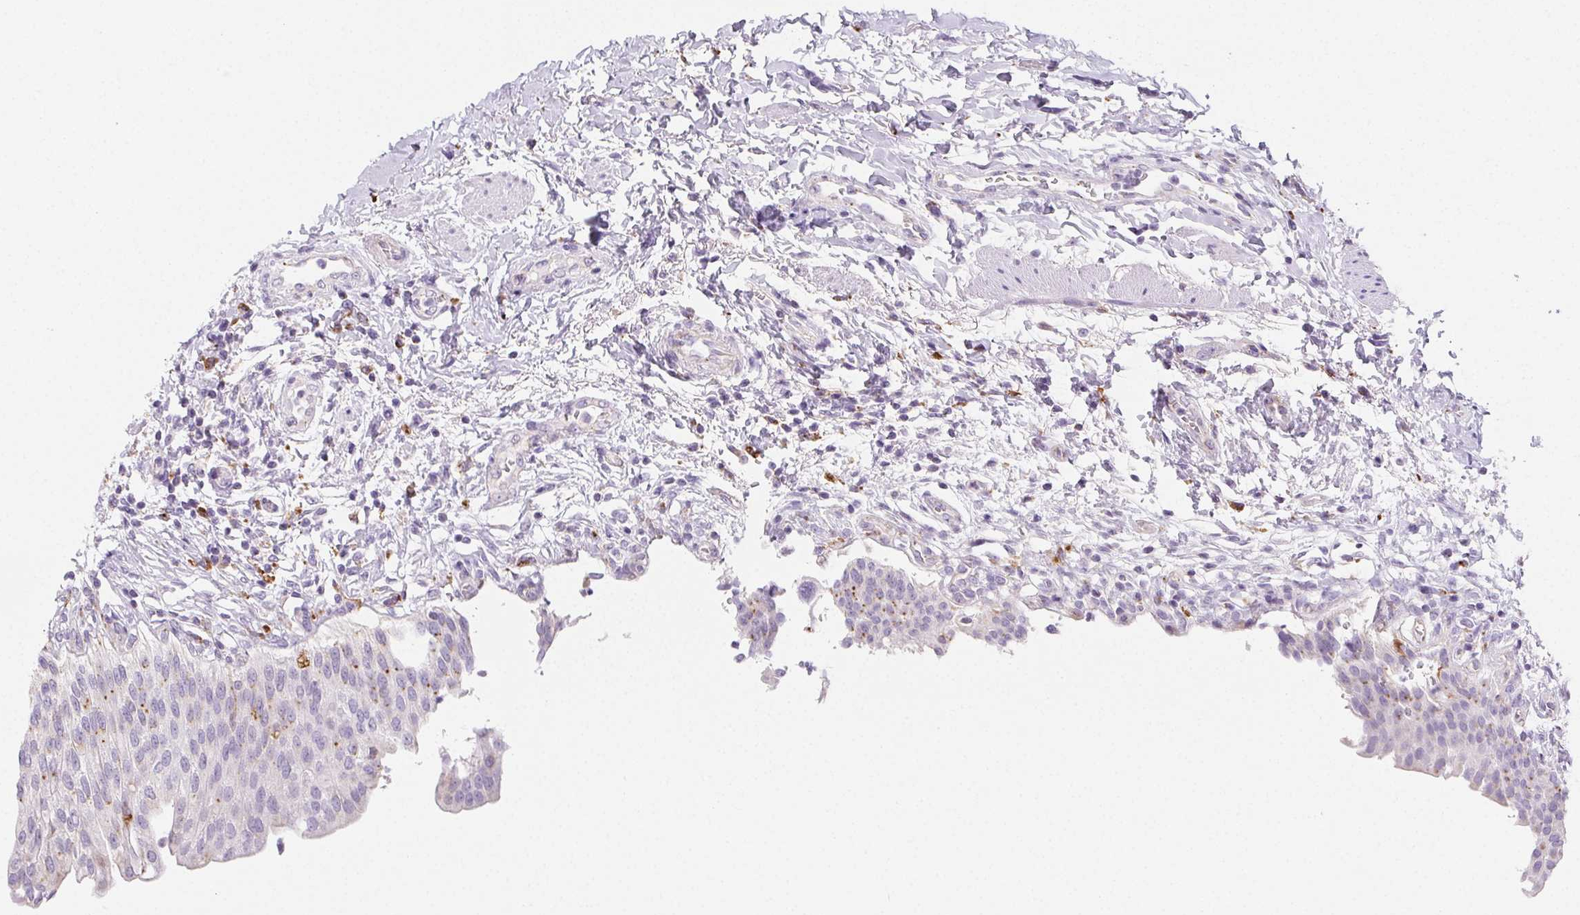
{"staining": {"intensity": "weak", "quantity": "<25%", "location": "cytoplasmic/membranous"}, "tissue": "urinary bladder", "cell_type": "Urothelial cells", "image_type": "normal", "snomed": [{"axis": "morphology", "description": "Normal tissue, NOS"}, {"axis": "topography", "description": "Urinary bladder"}, {"axis": "topography", "description": "Peripheral nerve tissue"}], "caption": "Immunohistochemistry (IHC) histopathology image of normal urinary bladder stained for a protein (brown), which shows no positivity in urothelial cells.", "gene": "LIPA", "patient": {"sex": "female", "age": 60}}